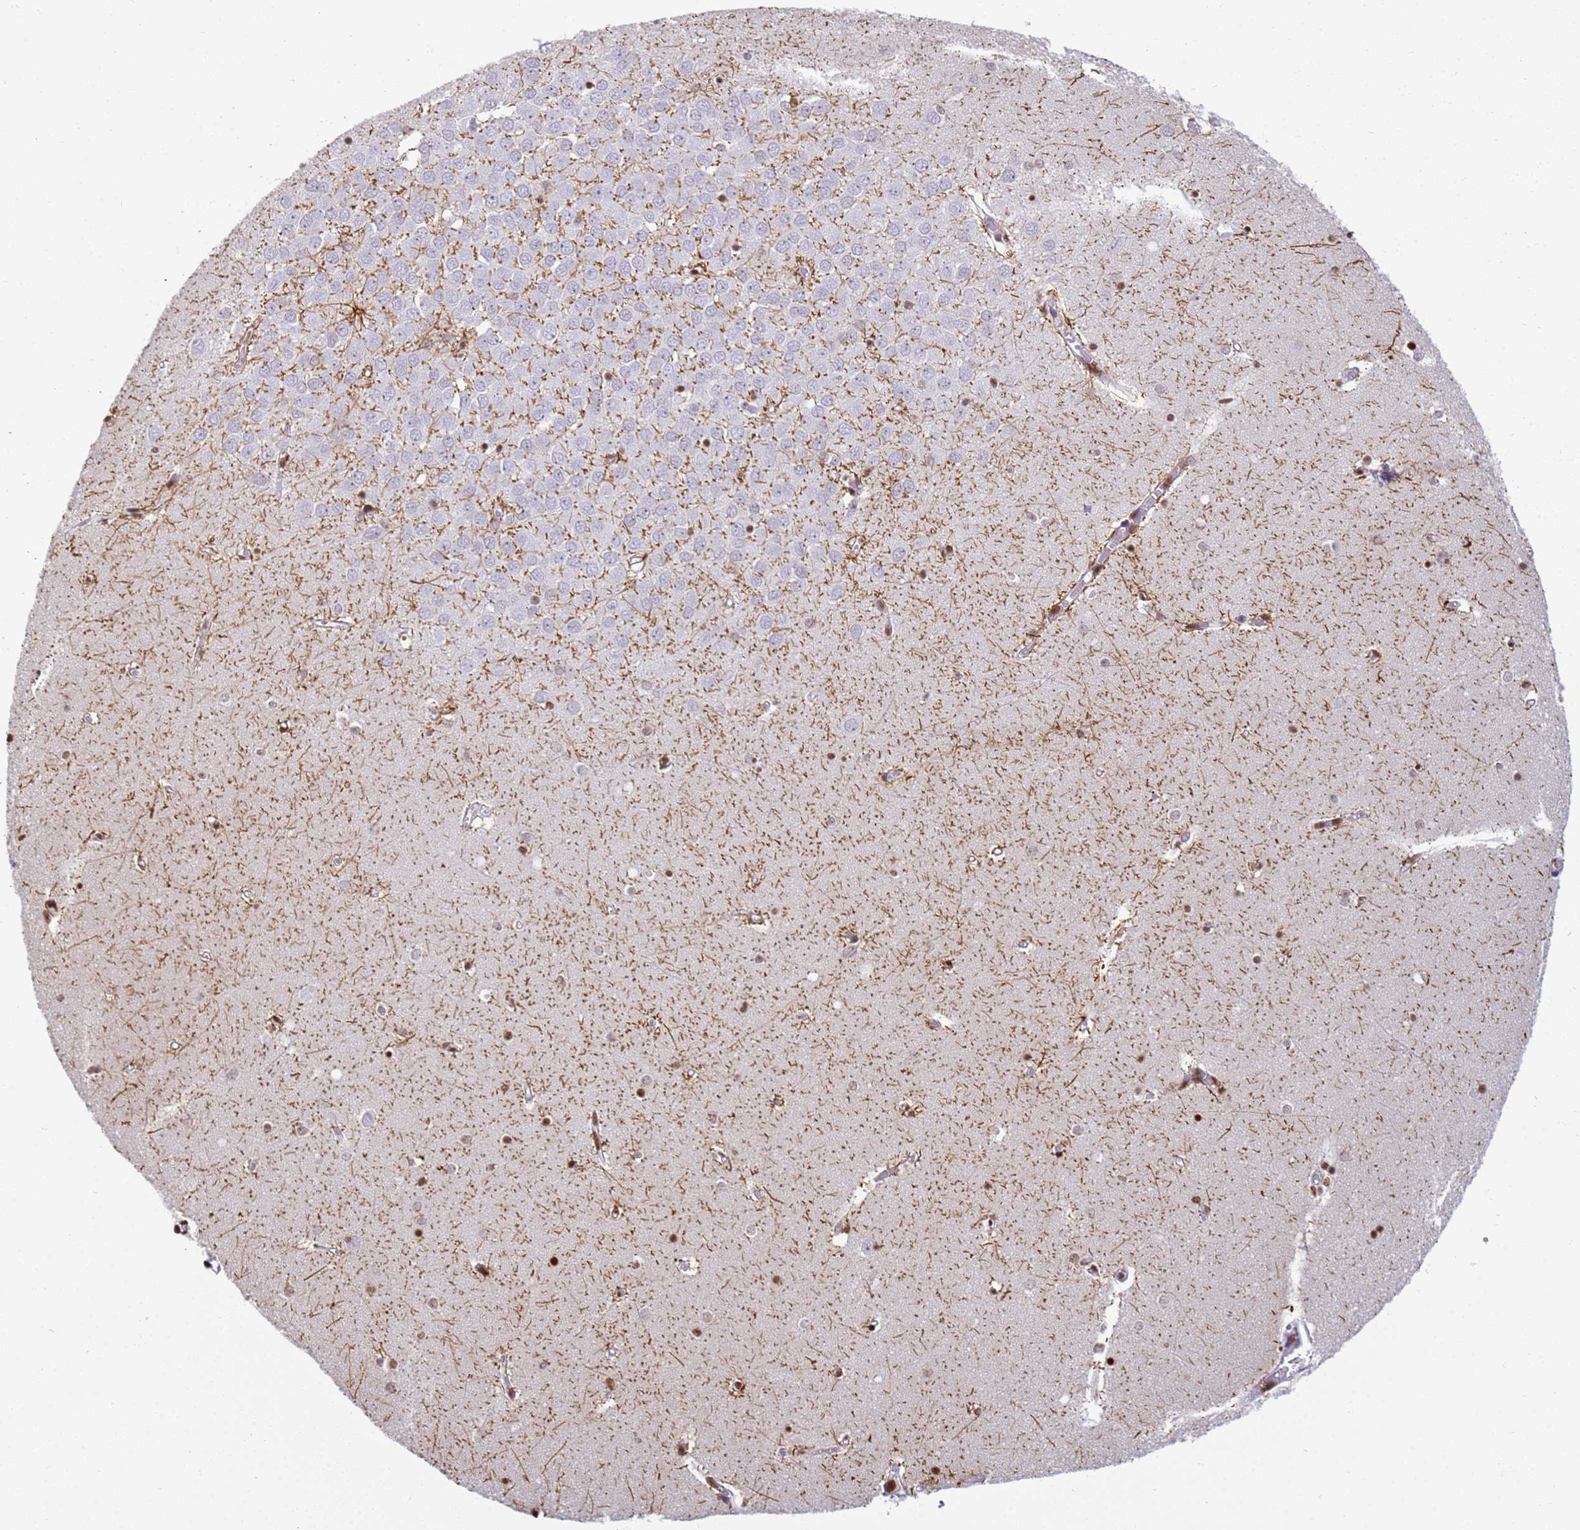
{"staining": {"intensity": "moderate", "quantity": "25%-75%", "location": "nuclear"}, "tissue": "hippocampus", "cell_type": "Glial cells", "image_type": "normal", "snomed": [{"axis": "morphology", "description": "Normal tissue, NOS"}, {"axis": "topography", "description": "Hippocampus"}], "caption": "Brown immunohistochemical staining in normal hippocampus reveals moderate nuclear staining in approximately 25%-75% of glial cells. The staining was performed using DAB (3,3'-diaminobenzidine), with brown indicating positive protein expression. Nuclei are stained blue with hematoxylin.", "gene": "SNX20", "patient": {"sex": "male", "age": 70}}